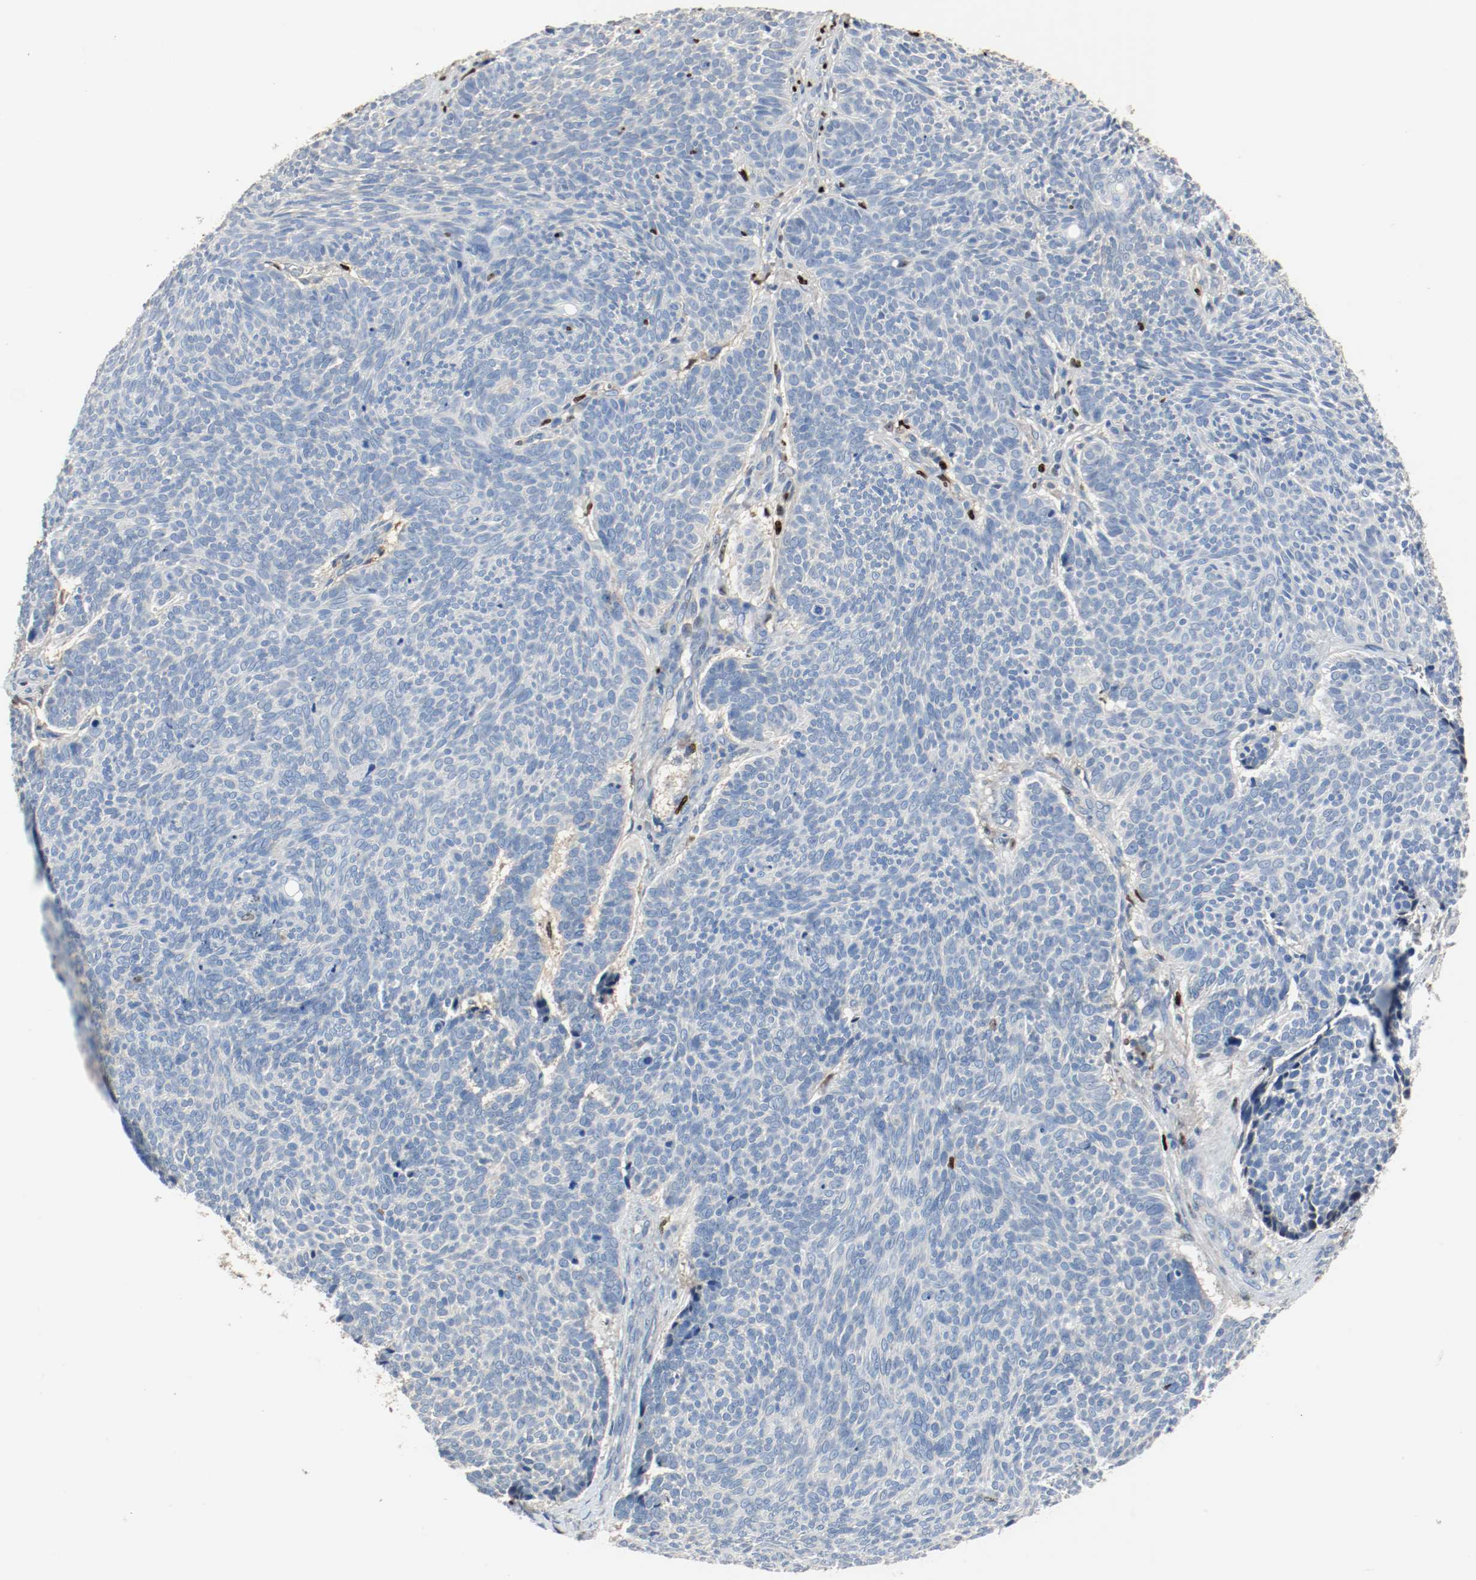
{"staining": {"intensity": "negative", "quantity": "none", "location": "none"}, "tissue": "skin cancer", "cell_type": "Tumor cells", "image_type": "cancer", "snomed": [{"axis": "morphology", "description": "Basal cell carcinoma"}, {"axis": "topography", "description": "Skin"}], "caption": "Tumor cells are negative for protein expression in human skin cancer.", "gene": "BLK", "patient": {"sex": "male", "age": 84}}